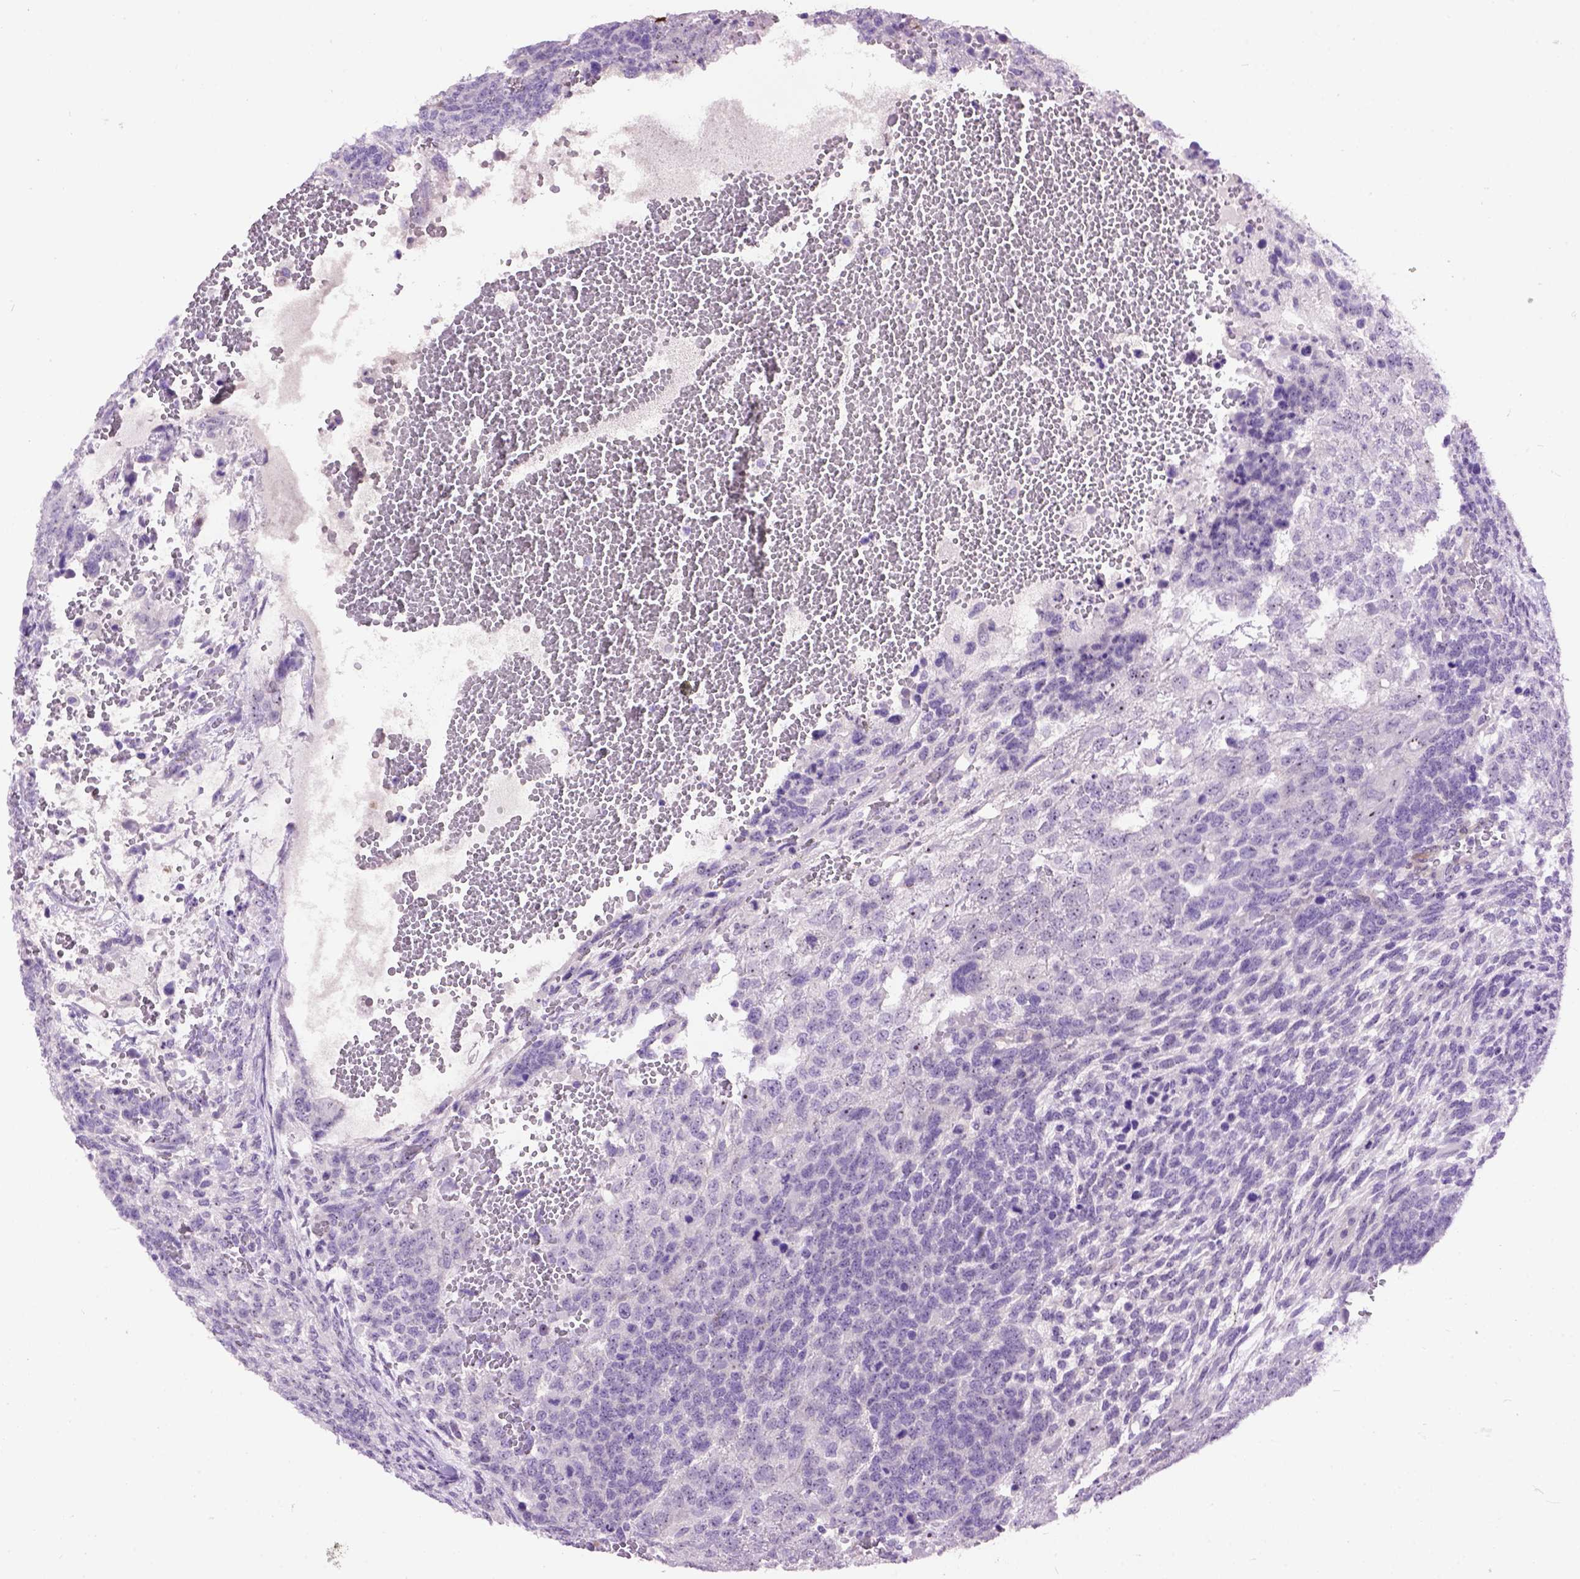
{"staining": {"intensity": "negative", "quantity": "none", "location": "none"}, "tissue": "testis cancer", "cell_type": "Tumor cells", "image_type": "cancer", "snomed": [{"axis": "morphology", "description": "Normal tissue, NOS"}, {"axis": "morphology", "description": "Carcinoma, Embryonal, NOS"}, {"axis": "topography", "description": "Testis"}, {"axis": "topography", "description": "Epididymis"}], "caption": "Human testis cancer (embryonal carcinoma) stained for a protein using immunohistochemistry displays no expression in tumor cells.", "gene": "MAPT", "patient": {"sex": "male", "age": 23}}